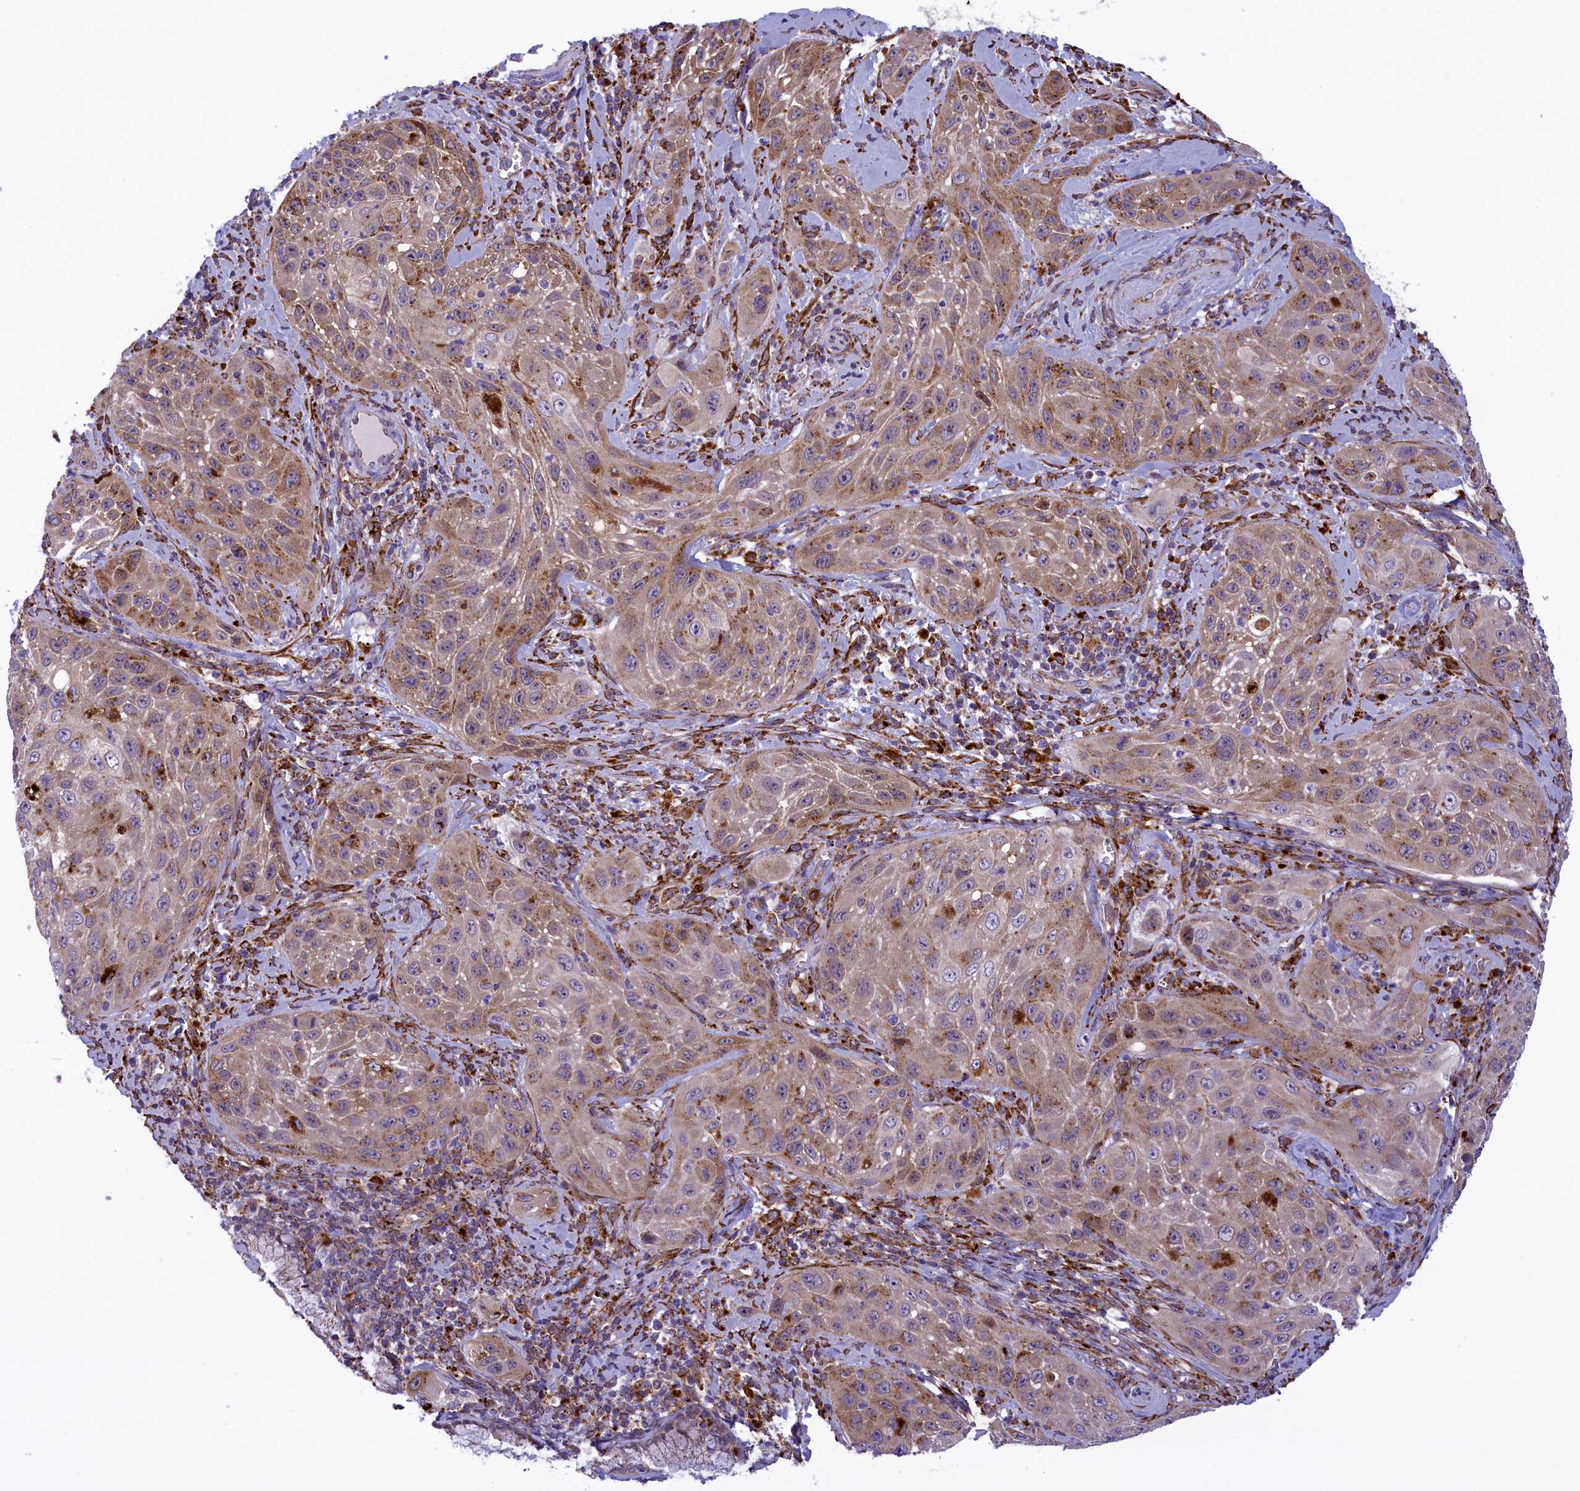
{"staining": {"intensity": "weak", "quantity": ">75%", "location": "cytoplasmic/membranous"}, "tissue": "cervical cancer", "cell_type": "Tumor cells", "image_type": "cancer", "snomed": [{"axis": "morphology", "description": "Squamous cell carcinoma, NOS"}, {"axis": "topography", "description": "Cervix"}], "caption": "Cervical cancer (squamous cell carcinoma) stained for a protein (brown) reveals weak cytoplasmic/membranous positive positivity in about >75% of tumor cells.", "gene": "MAN2B1", "patient": {"sex": "female", "age": 42}}